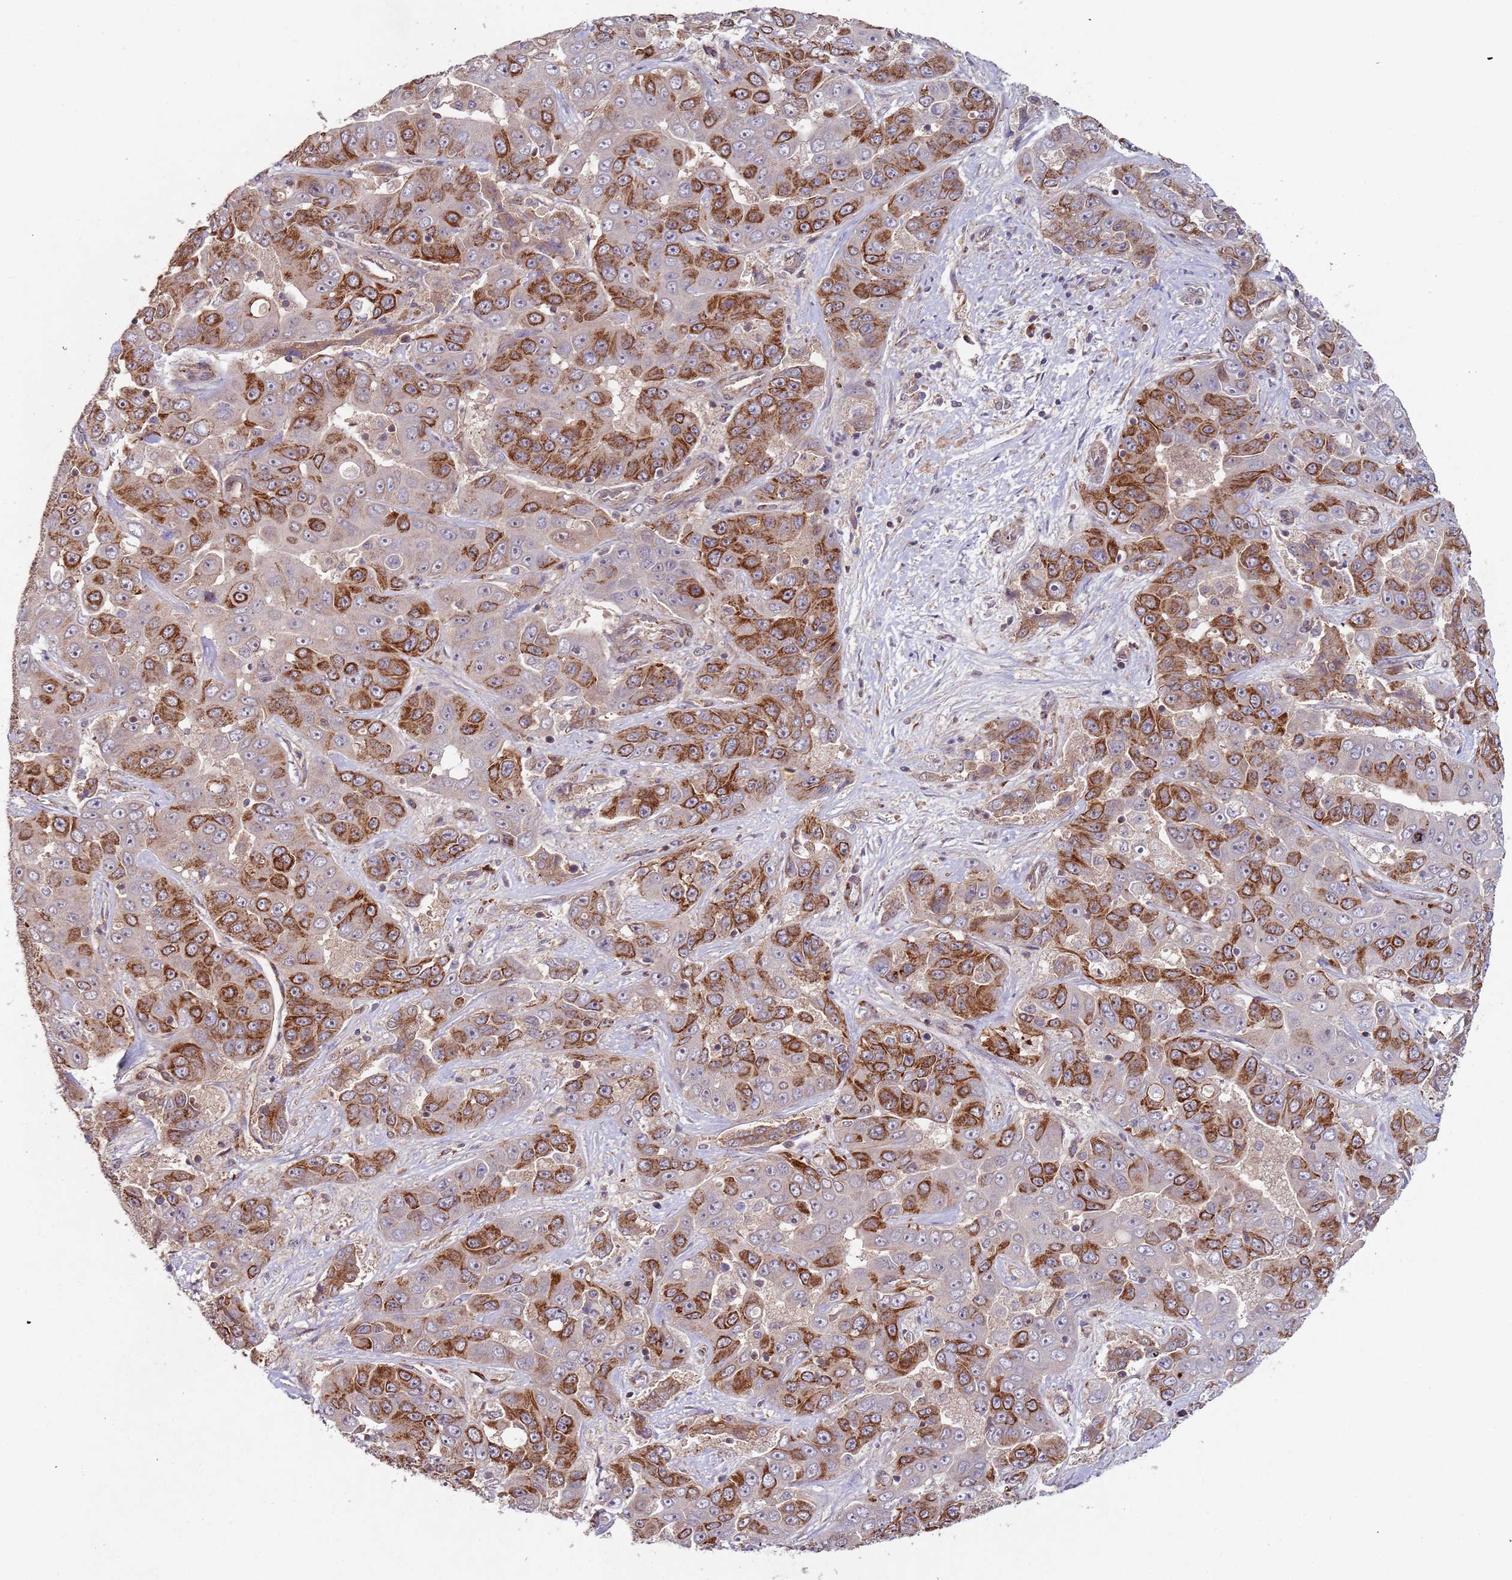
{"staining": {"intensity": "strong", "quantity": "25%-75%", "location": "cytoplasmic/membranous"}, "tissue": "liver cancer", "cell_type": "Tumor cells", "image_type": "cancer", "snomed": [{"axis": "morphology", "description": "Cholangiocarcinoma"}, {"axis": "topography", "description": "Liver"}], "caption": "Liver cholangiocarcinoma was stained to show a protein in brown. There is high levels of strong cytoplasmic/membranous expression in about 25%-75% of tumor cells.", "gene": "KANSL1L", "patient": {"sex": "female", "age": 52}}